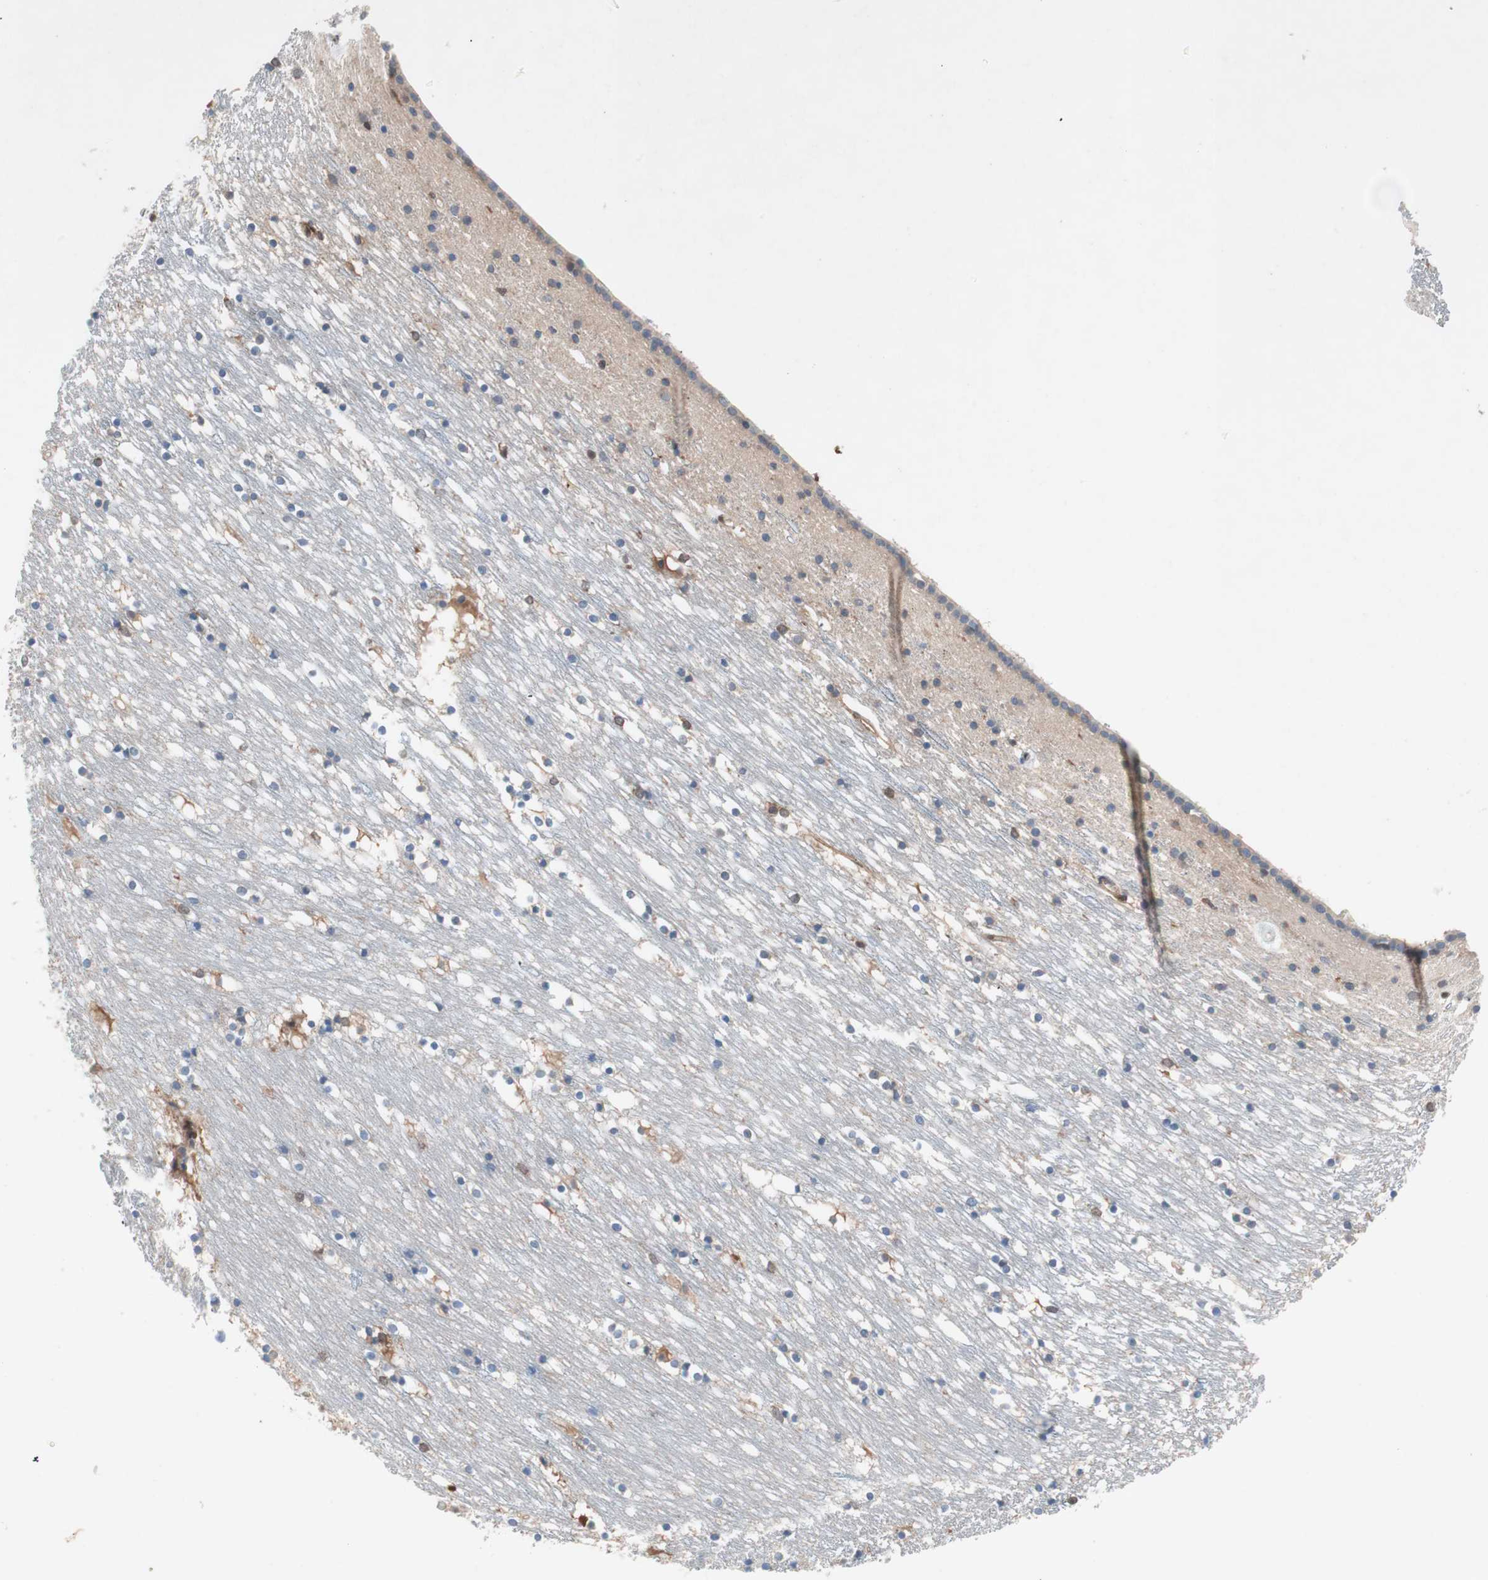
{"staining": {"intensity": "negative", "quantity": "none", "location": "none"}, "tissue": "caudate", "cell_type": "Glial cells", "image_type": "normal", "snomed": [{"axis": "morphology", "description": "Normal tissue, NOS"}, {"axis": "topography", "description": "Lateral ventricle wall"}], "caption": "Immunohistochemistry of normal human caudate displays no expression in glial cells.", "gene": "GALT", "patient": {"sex": "male", "age": 45}}